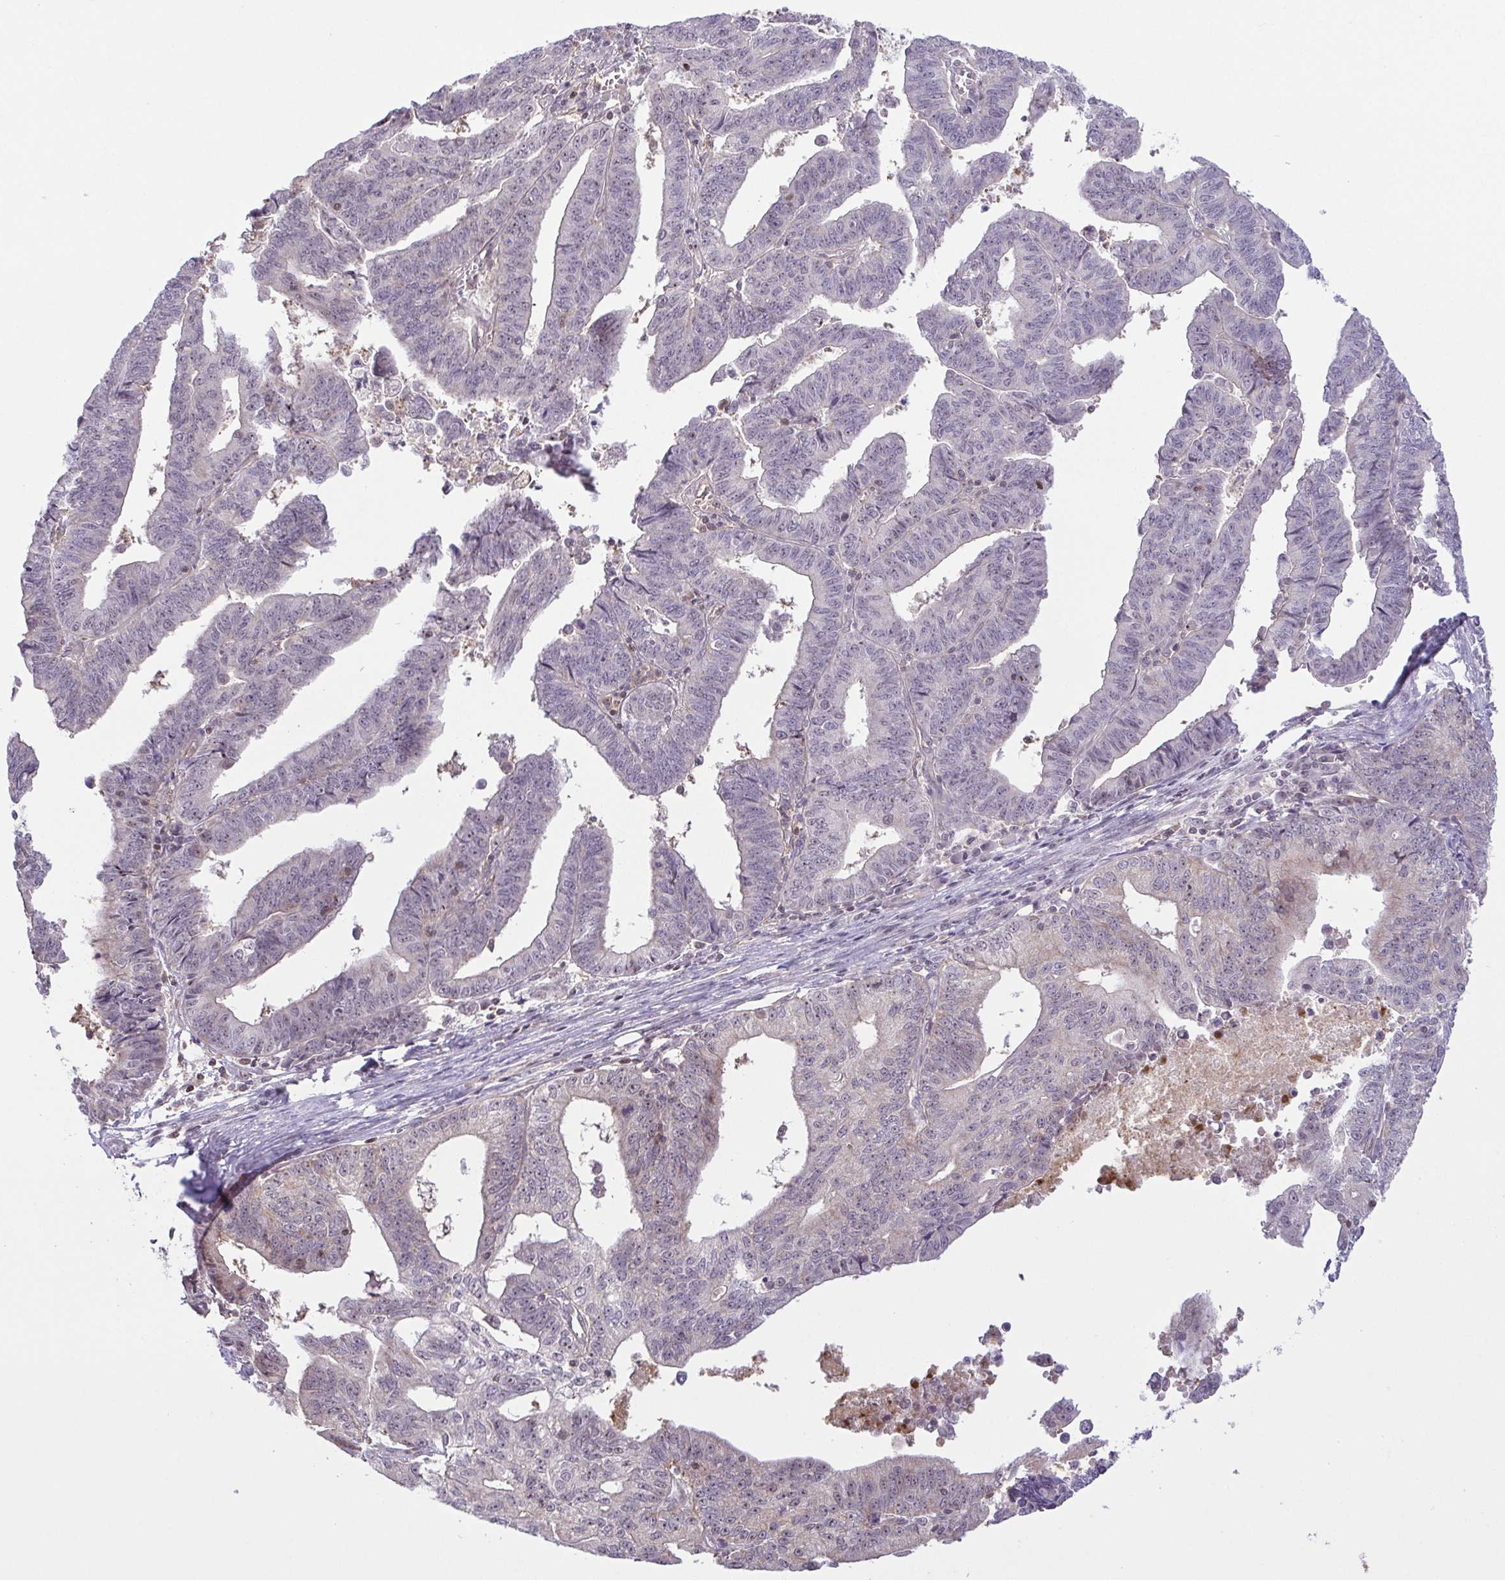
{"staining": {"intensity": "weak", "quantity": "<25%", "location": "cytoplasmic/membranous"}, "tissue": "endometrial cancer", "cell_type": "Tumor cells", "image_type": "cancer", "snomed": [{"axis": "morphology", "description": "Adenocarcinoma, NOS"}, {"axis": "topography", "description": "Endometrium"}], "caption": "This image is of endometrial cancer stained with immunohistochemistry (IHC) to label a protein in brown with the nuclei are counter-stained blue. There is no expression in tumor cells.", "gene": "RSL24D1", "patient": {"sex": "female", "age": 65}}